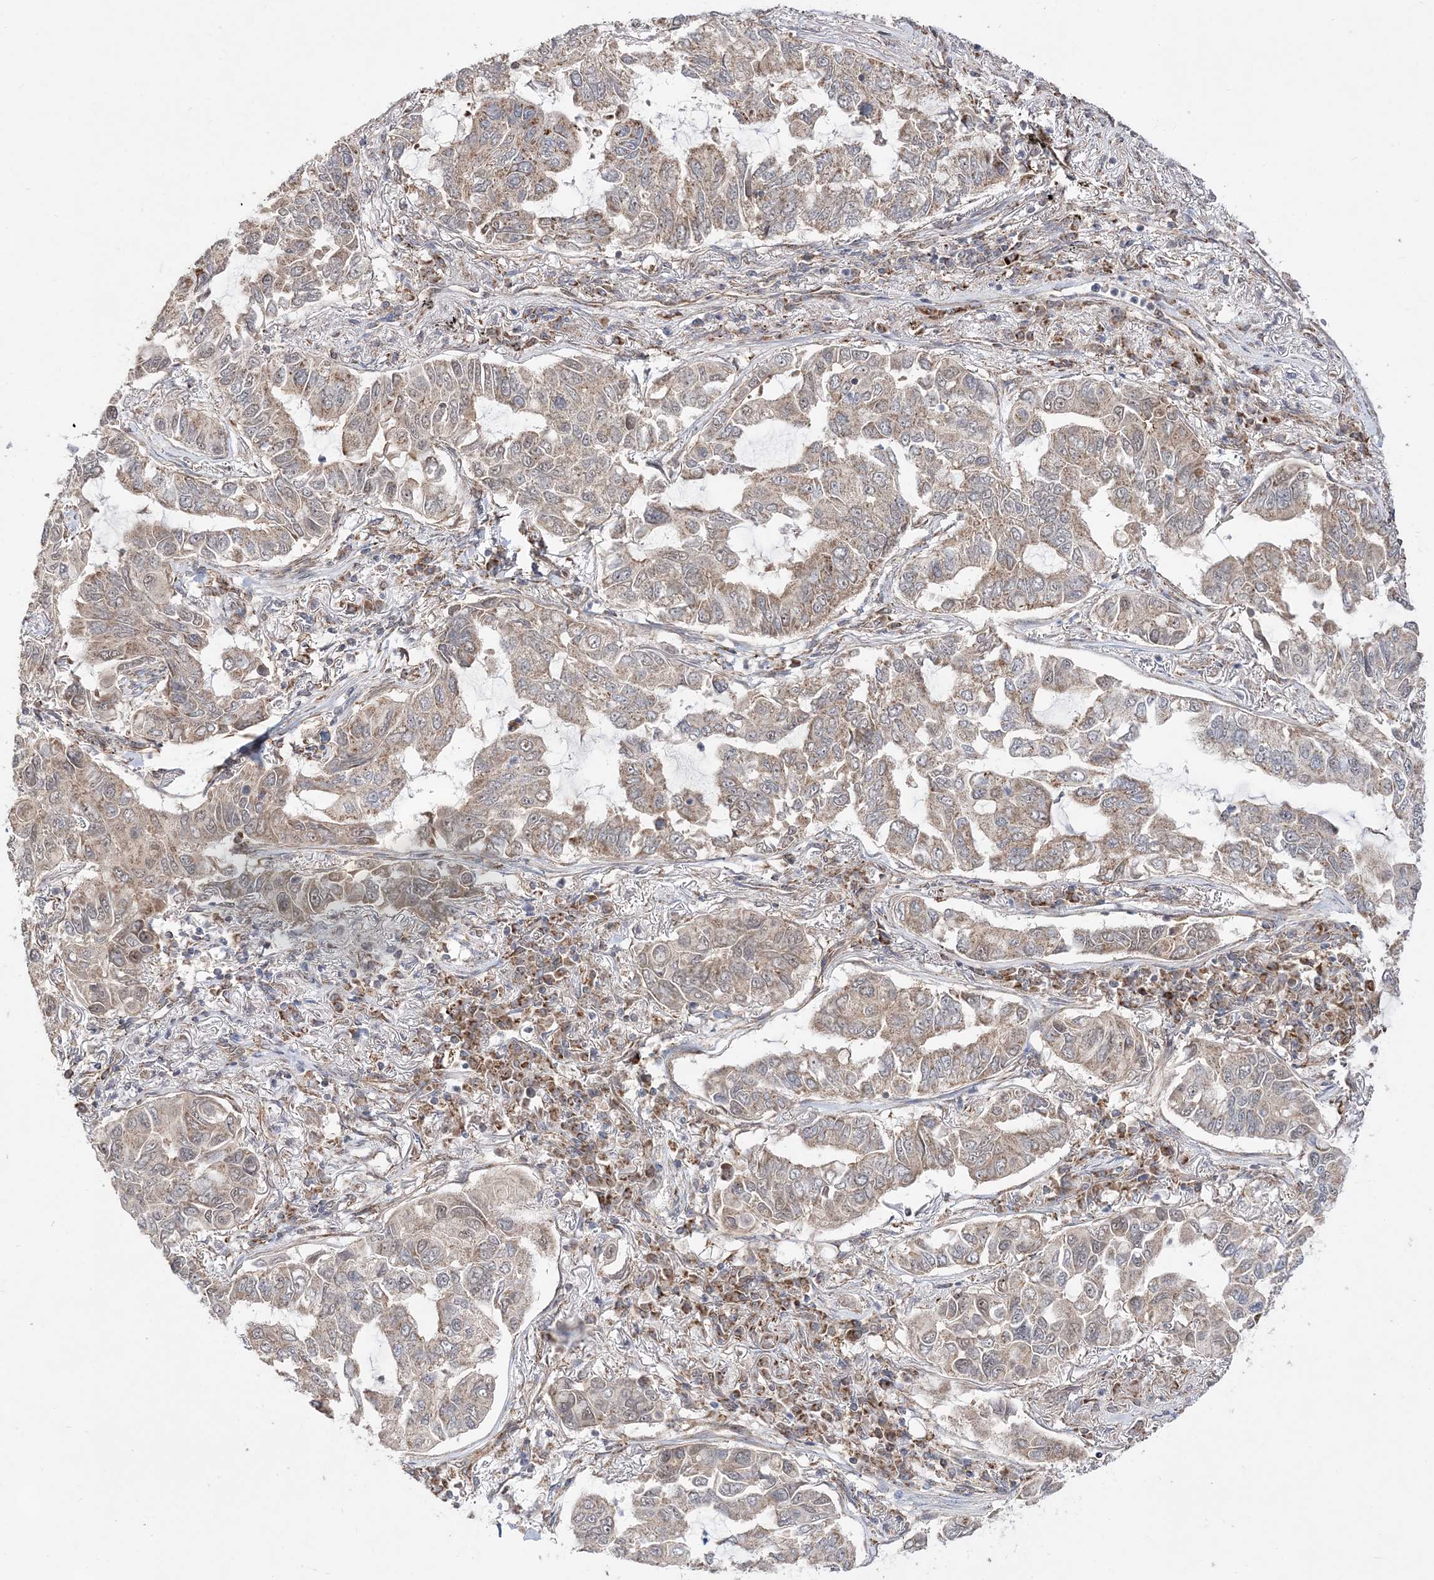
{"staining": {"intensity": "weak", "quantity": "25%-75%", "location": "cytoplasmic/membranous"}, "tissue": "lung cancer", "cell_type": "Tumor cells", "image_type": "cancer", "snomed": [{"axis": "morphology", "description": "Adenocarcinoma, NOS"}, {"axis": "topography", "description": "Lung"}], "caption": "Adenocarcinoma (lung) stained with DAB (3,3'-diaminobenzidine) IHC reveals low levels of weak cytoplasmic/membranous expression in about 25%-75% of tumor cells.", "gene": "DALRD3", "patient": {"sex": "male", "age": 64}}